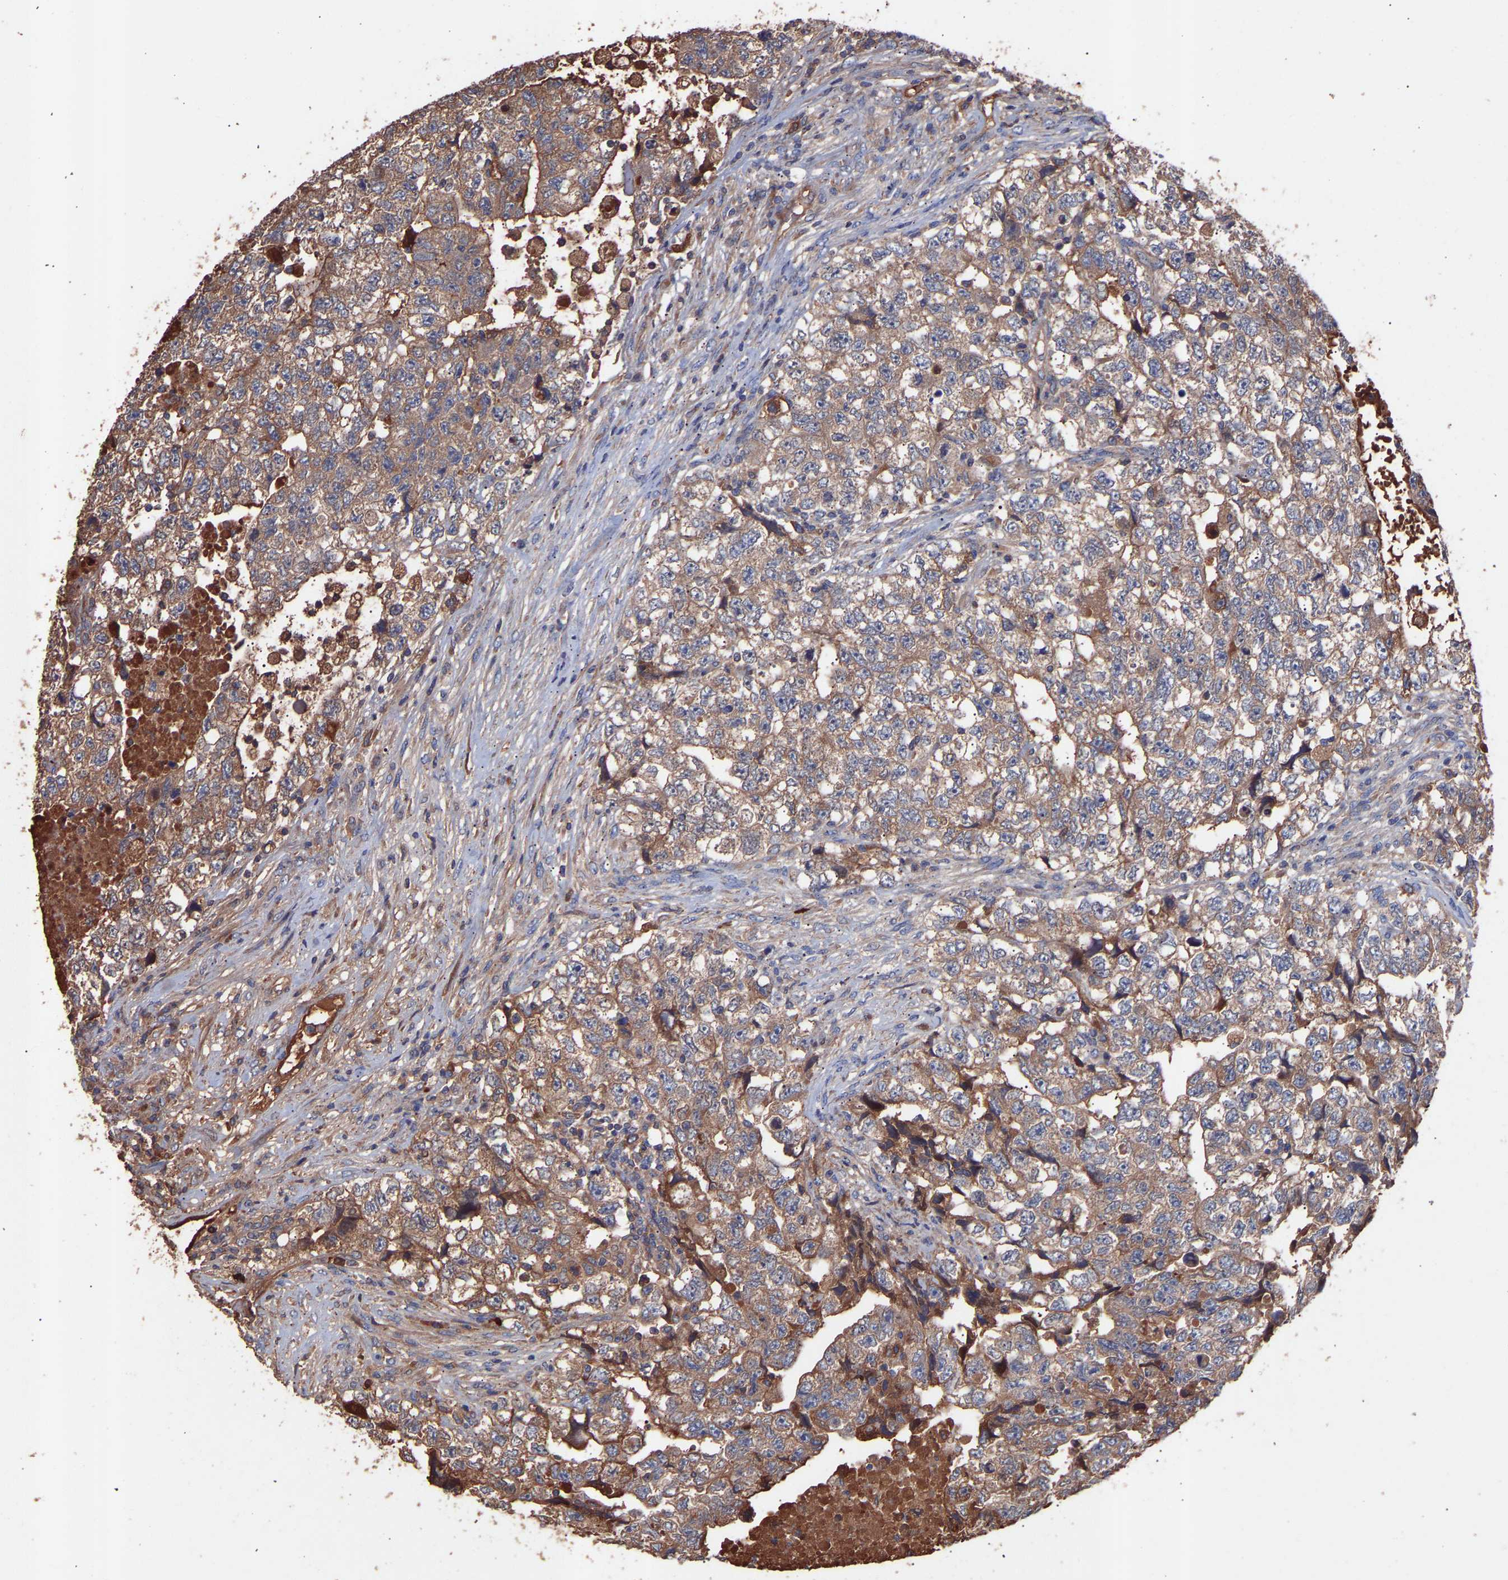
{"staining": {"intensity": "moderate", "quantity": ">75%", "location": "cytoplasmic/membranous"}, "tissue": "testis cancer", "cell_type": "Tumor cells", "image_type": "cancer", "snomed": [{"axis": "morphology", "description": "Carcinoma, Embryonal, NOS"}, {"axis": "topography", "description": "Testis"}], "caption": "This micrograph exhibits immunohistochemistry (IHC) staining of human embryonal carcinoma (testis), with medium moderate cytoplasmic/membranous positivity in approximately >75% of tumor cells.", "gene": "TMEM268", "patient": {"sex": "male", "age": 36}}